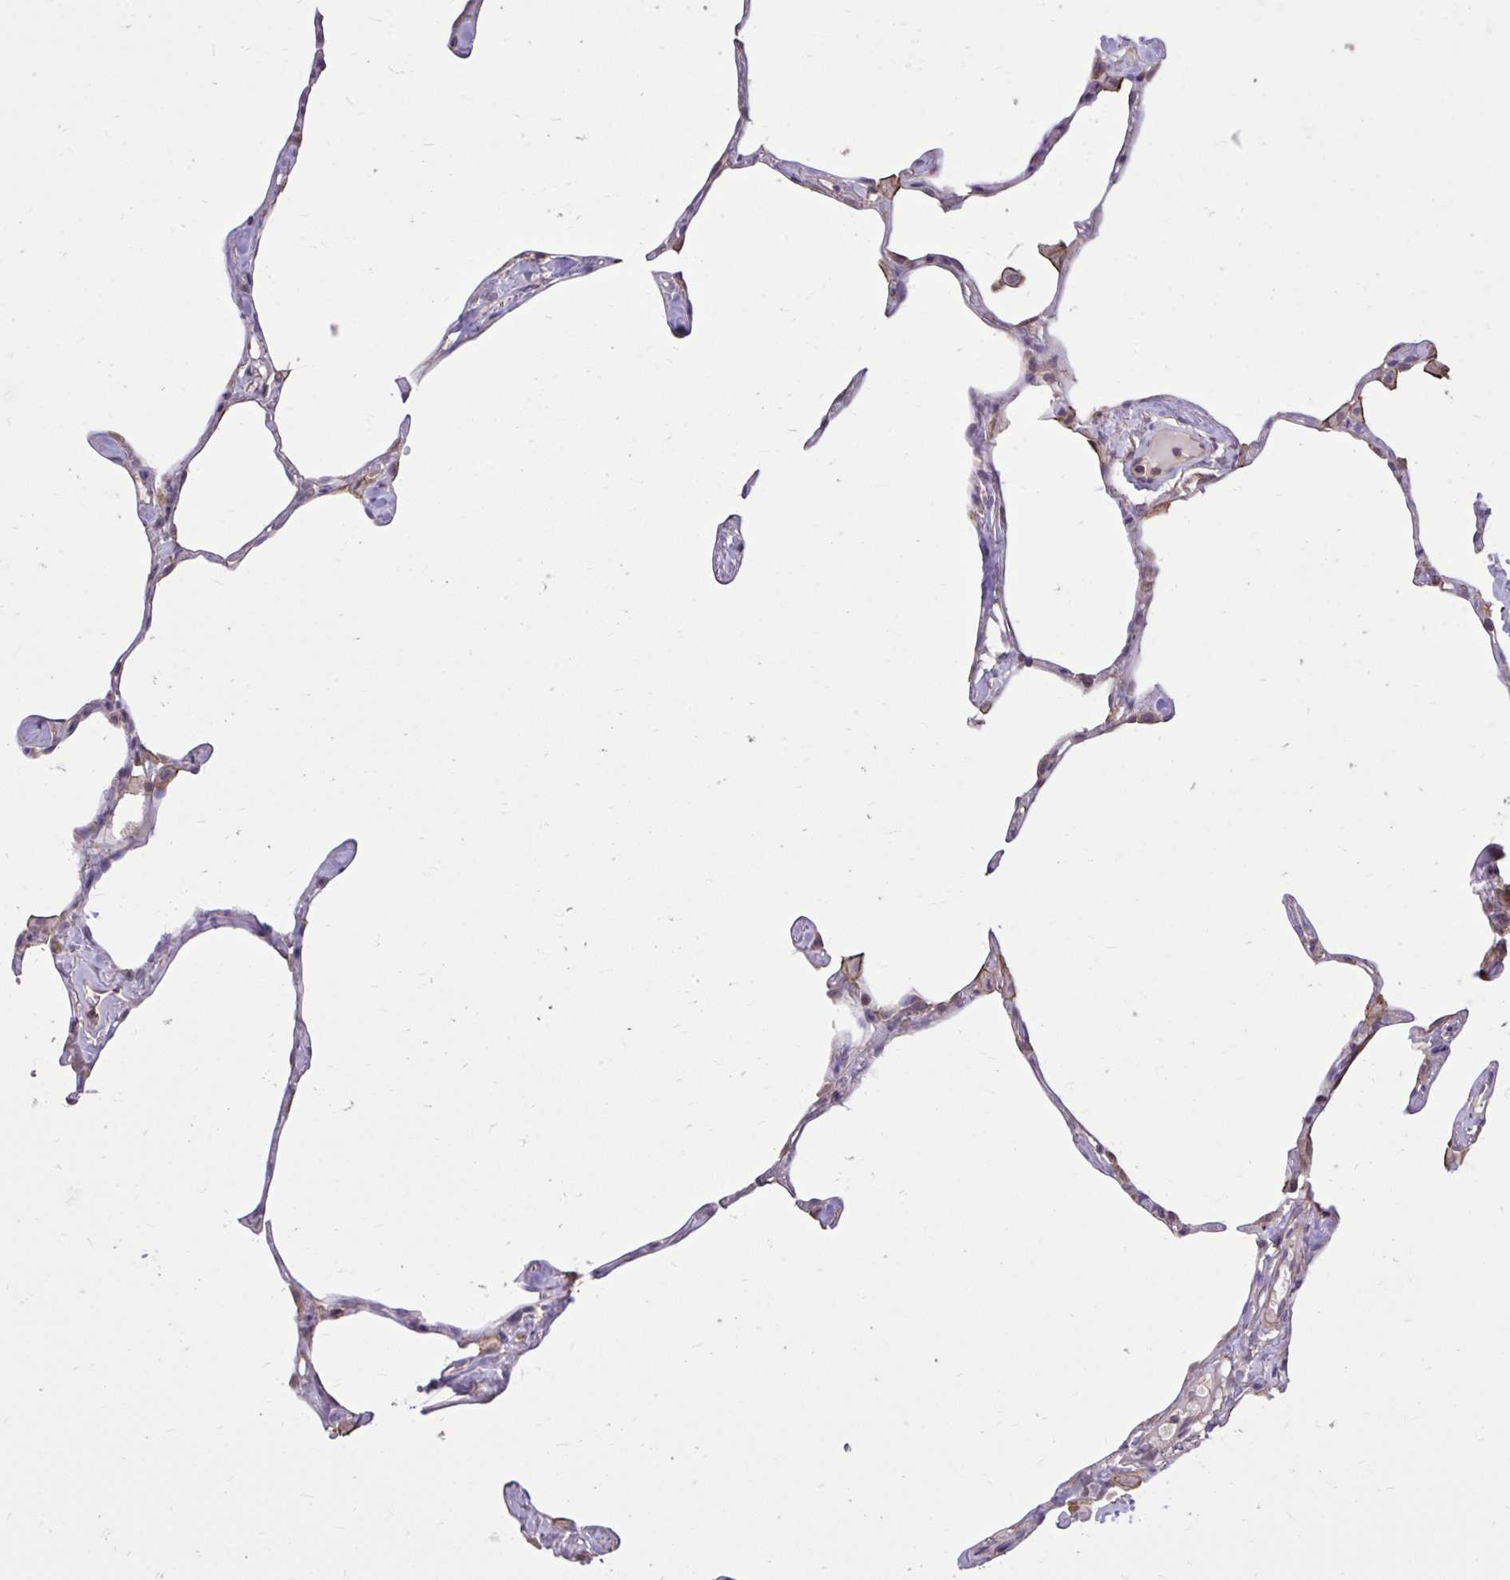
{"staining": {"intensity": "negative", "quantity": "none", "location": "none"}, "tissue": "lung", "cell_type": "Alveolar cells", "image_type": "normal", "snomed": [{"axis": "morphology", "description": "Normal tissue, NOS"}, {"axis": "topography", "description": "Lung"}], "caption": "Protein analysis of unremarkable lung reveals no significant staining in alveolar cells. (Stains: DAB immunohistochemistry (IHC) with hematoxylin counter stain, Microscopy: brightfield microscopy at high magnification).", "gene": "IGFL2", "patient": {"sex": "male", "age": 65}}